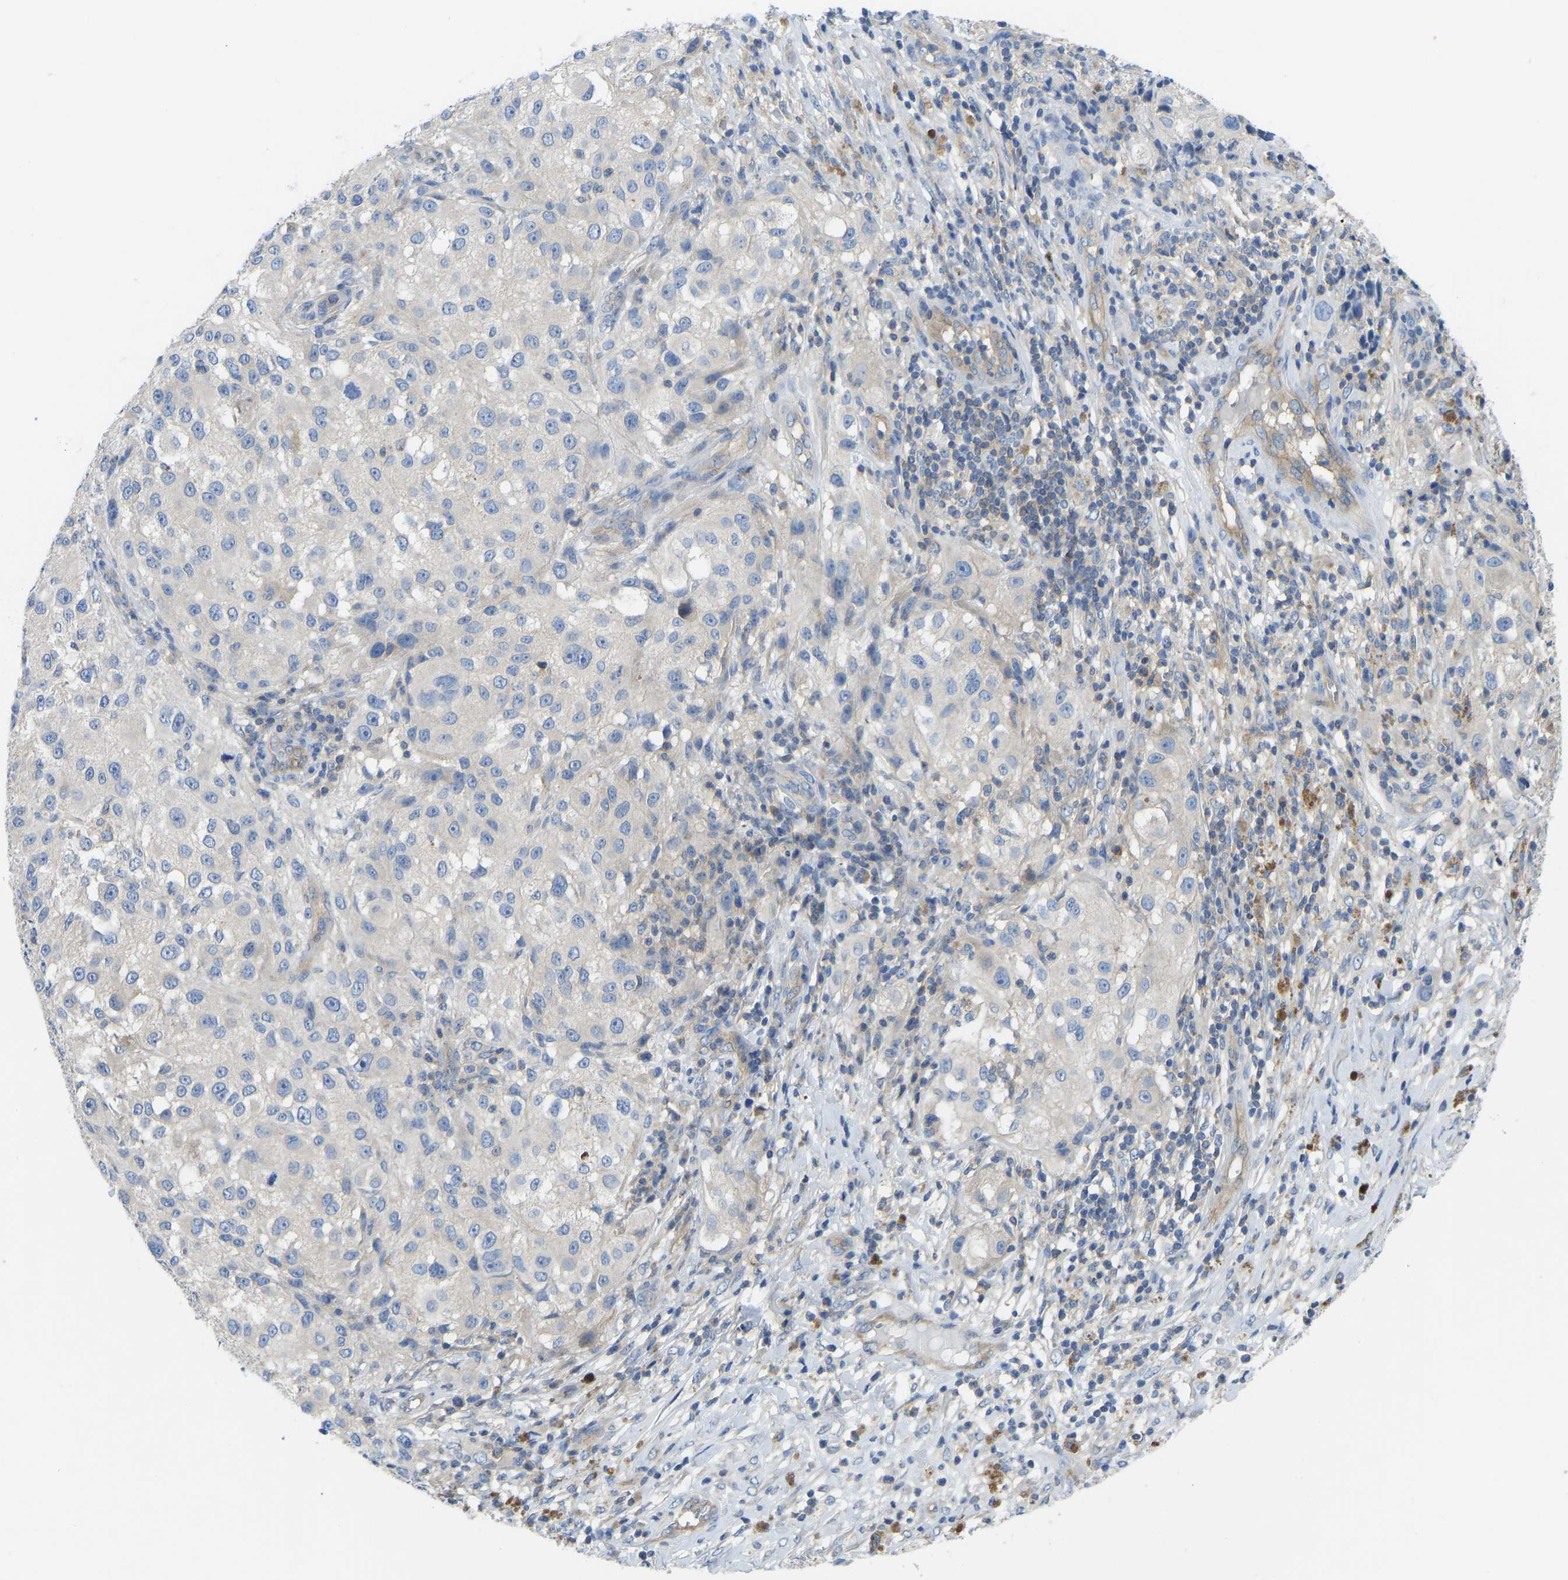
{"staining": {"intensity": "negative", "quantity": "none", "location": "none"}, "tissue": "melanoma", "cell_type": "Tumor cells", "image_type": "cancer", "snomed": [{"axis": "morphology", "description": "Necrosis, NOS"}, {"axis": "morphology", "description": "Malignant melanoma, NOS"}, {"axis": "topography", "description": "Skin"}], "caption": "Melanoma stained for a protein using immunohistochemistry (IHC) exhibits no positivity tumor cells.", "gene": "PPP3CA", "patient": {"sex": "female", "age": 87}}